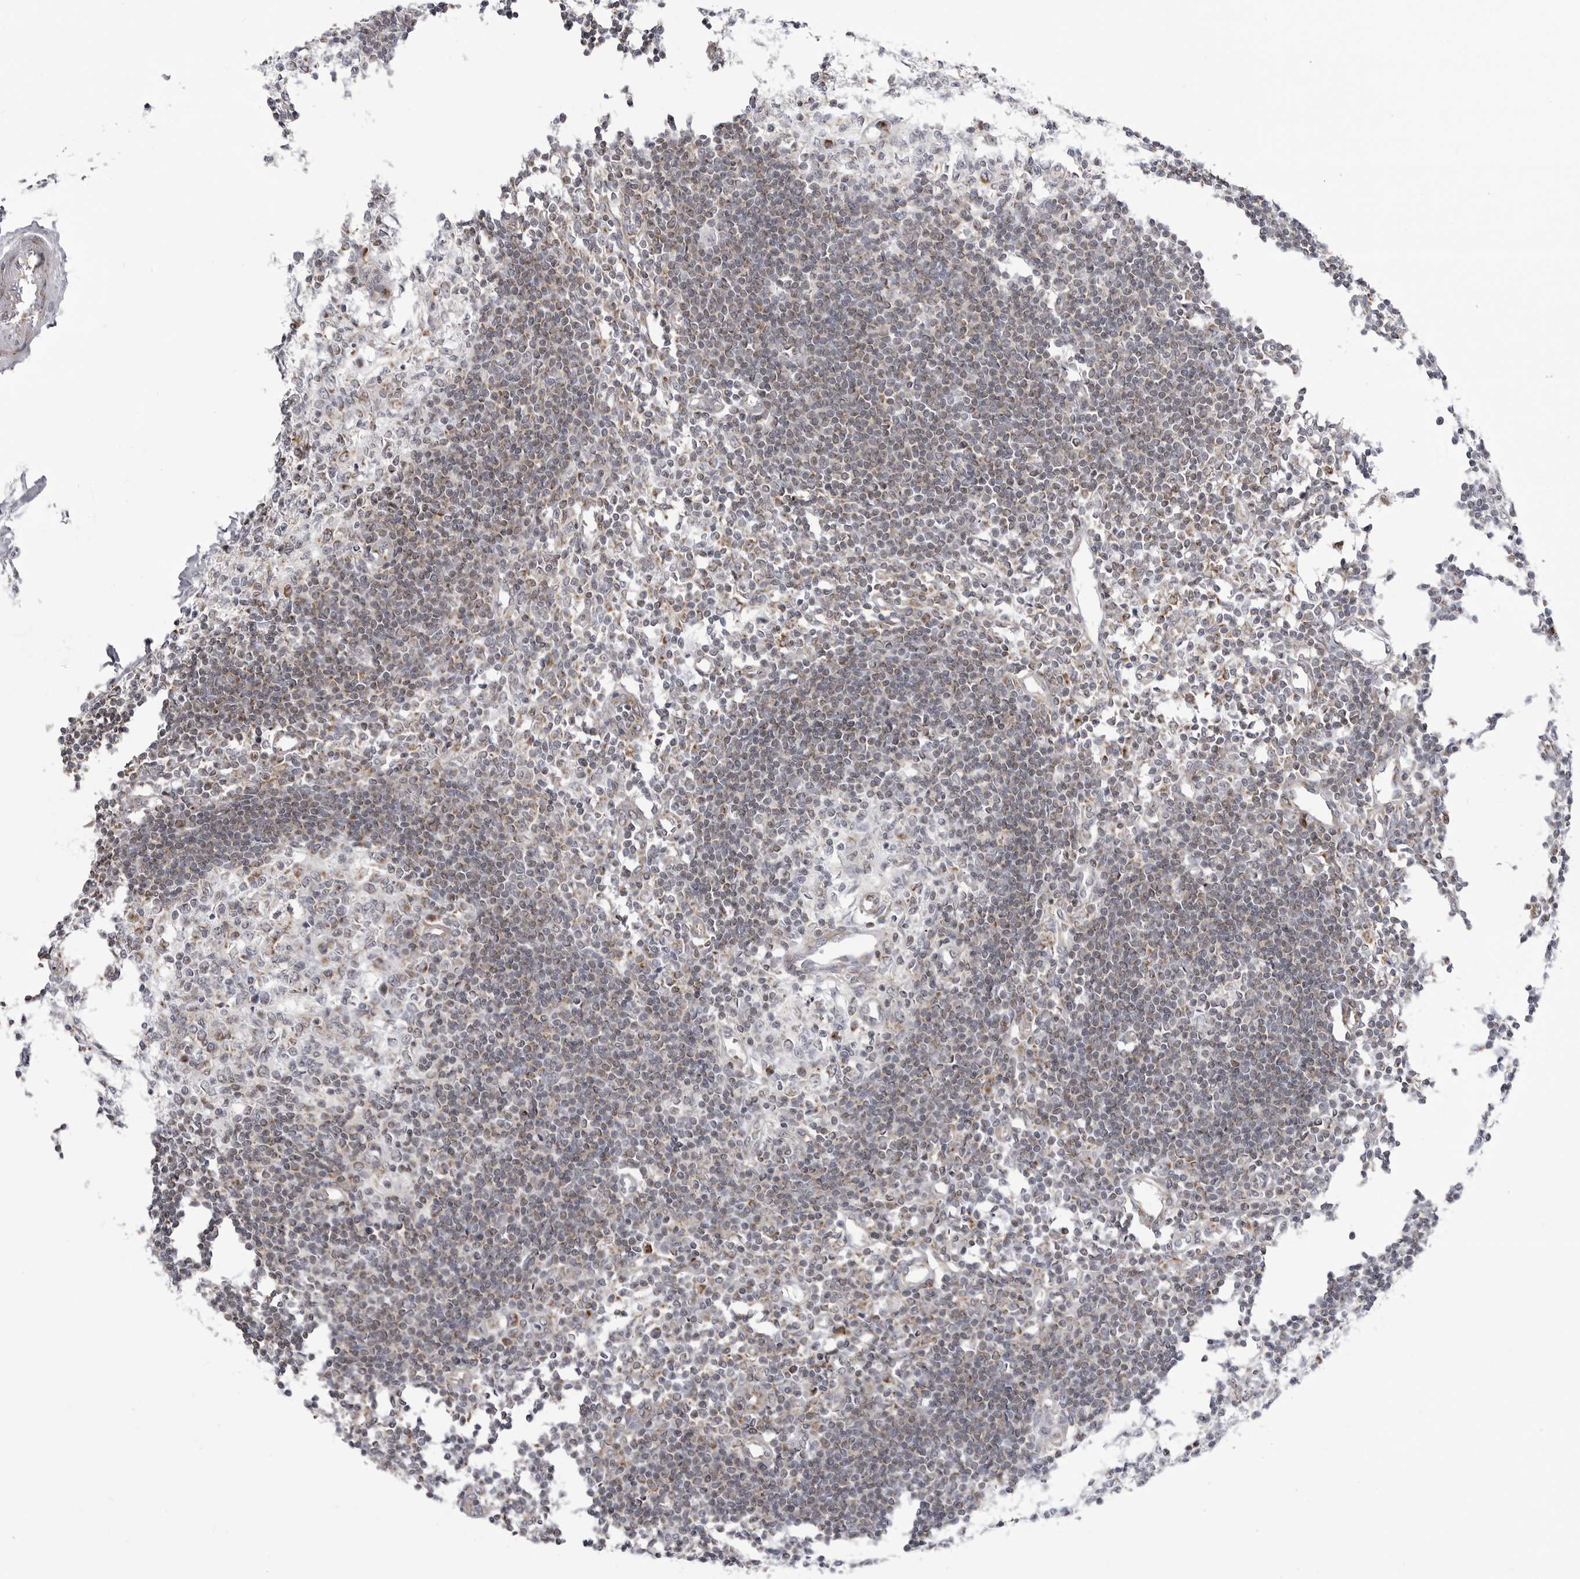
{"staining": {"intensity": "strong", "quantity": "<25%", "location": "cytoplasmic/membranous"}, "tissue": "lymph node", "cell_type": "Germinal center cells", "image_type": "normal", "snomed": [{"axis": "morphology", "description": "Normal tissue, NOS"}, {"axis": "morphology", "description": "Malignant melanoma, Metastatic site"}, {"axis": "topography", "description": "Lymph node"}], "caption": "Immunohistochemistry histopathology image of unremarkable lymph node stained for a protein (brown), which reveals medium levels of strong cytoplasmic/membranous staining in about <25% of germinal center cells.", "gene": "FH", "patient": {"sex": "male", "age": 41}}